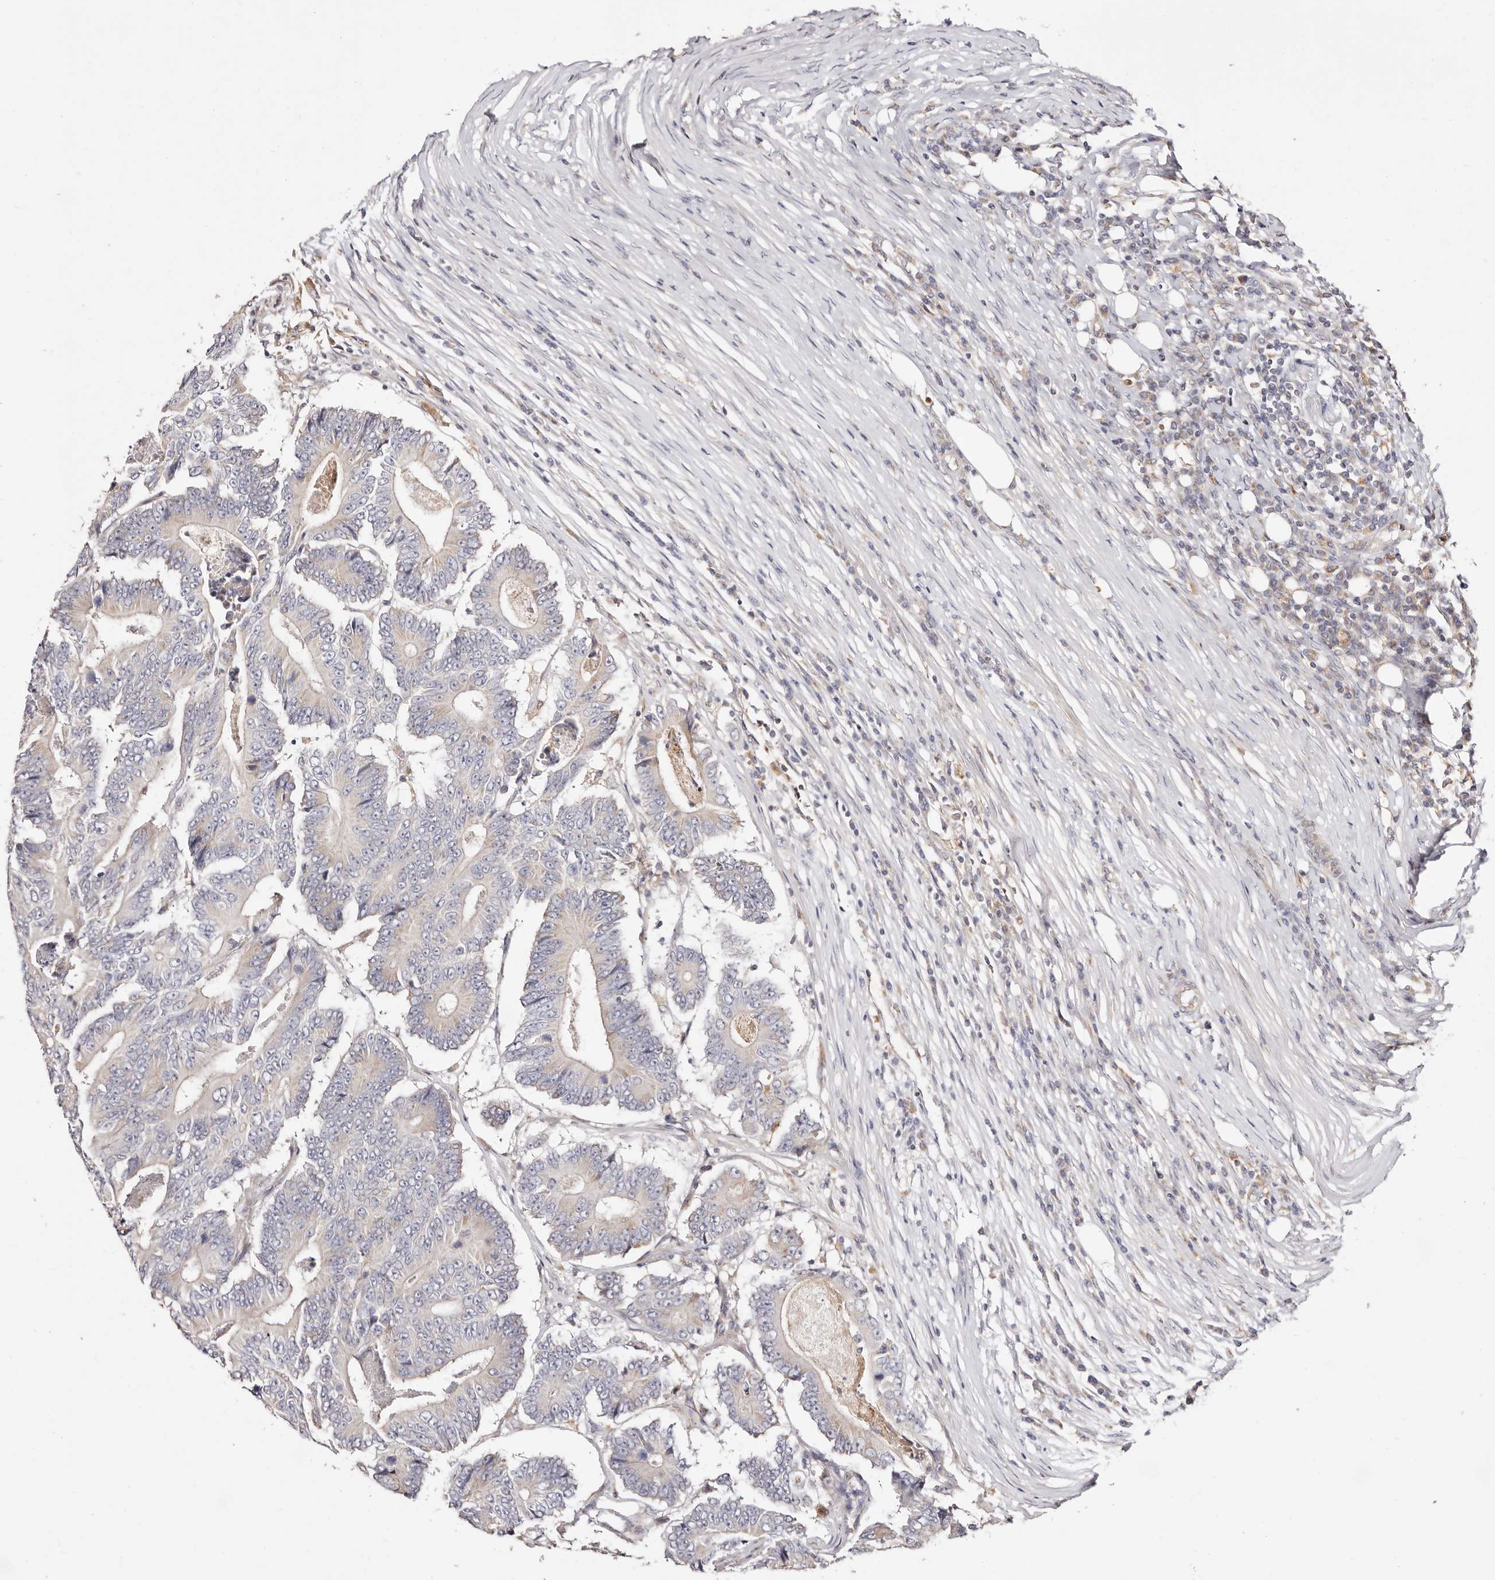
{"staining": {"intensity": "weak", "quantity": "<25%", "location": "cytoplasmic/membranous"}, "tissue": "colorectal cancer", "cell_type": "Tumor cells", "image_type": "cancer", "snomed": [{"axis": "morphology", "description": "Adenocarcinoma, NOS"}, {"axis": "topography", "description": "Colon"}], "caption": "Tumor cells are negative for protein expression in human colorectal cancer. (Immunohistochemistry, brightfield microscopy, high magnification).", "gene": "MAPK1", "patient": {"sex": "male", "age": 83}}